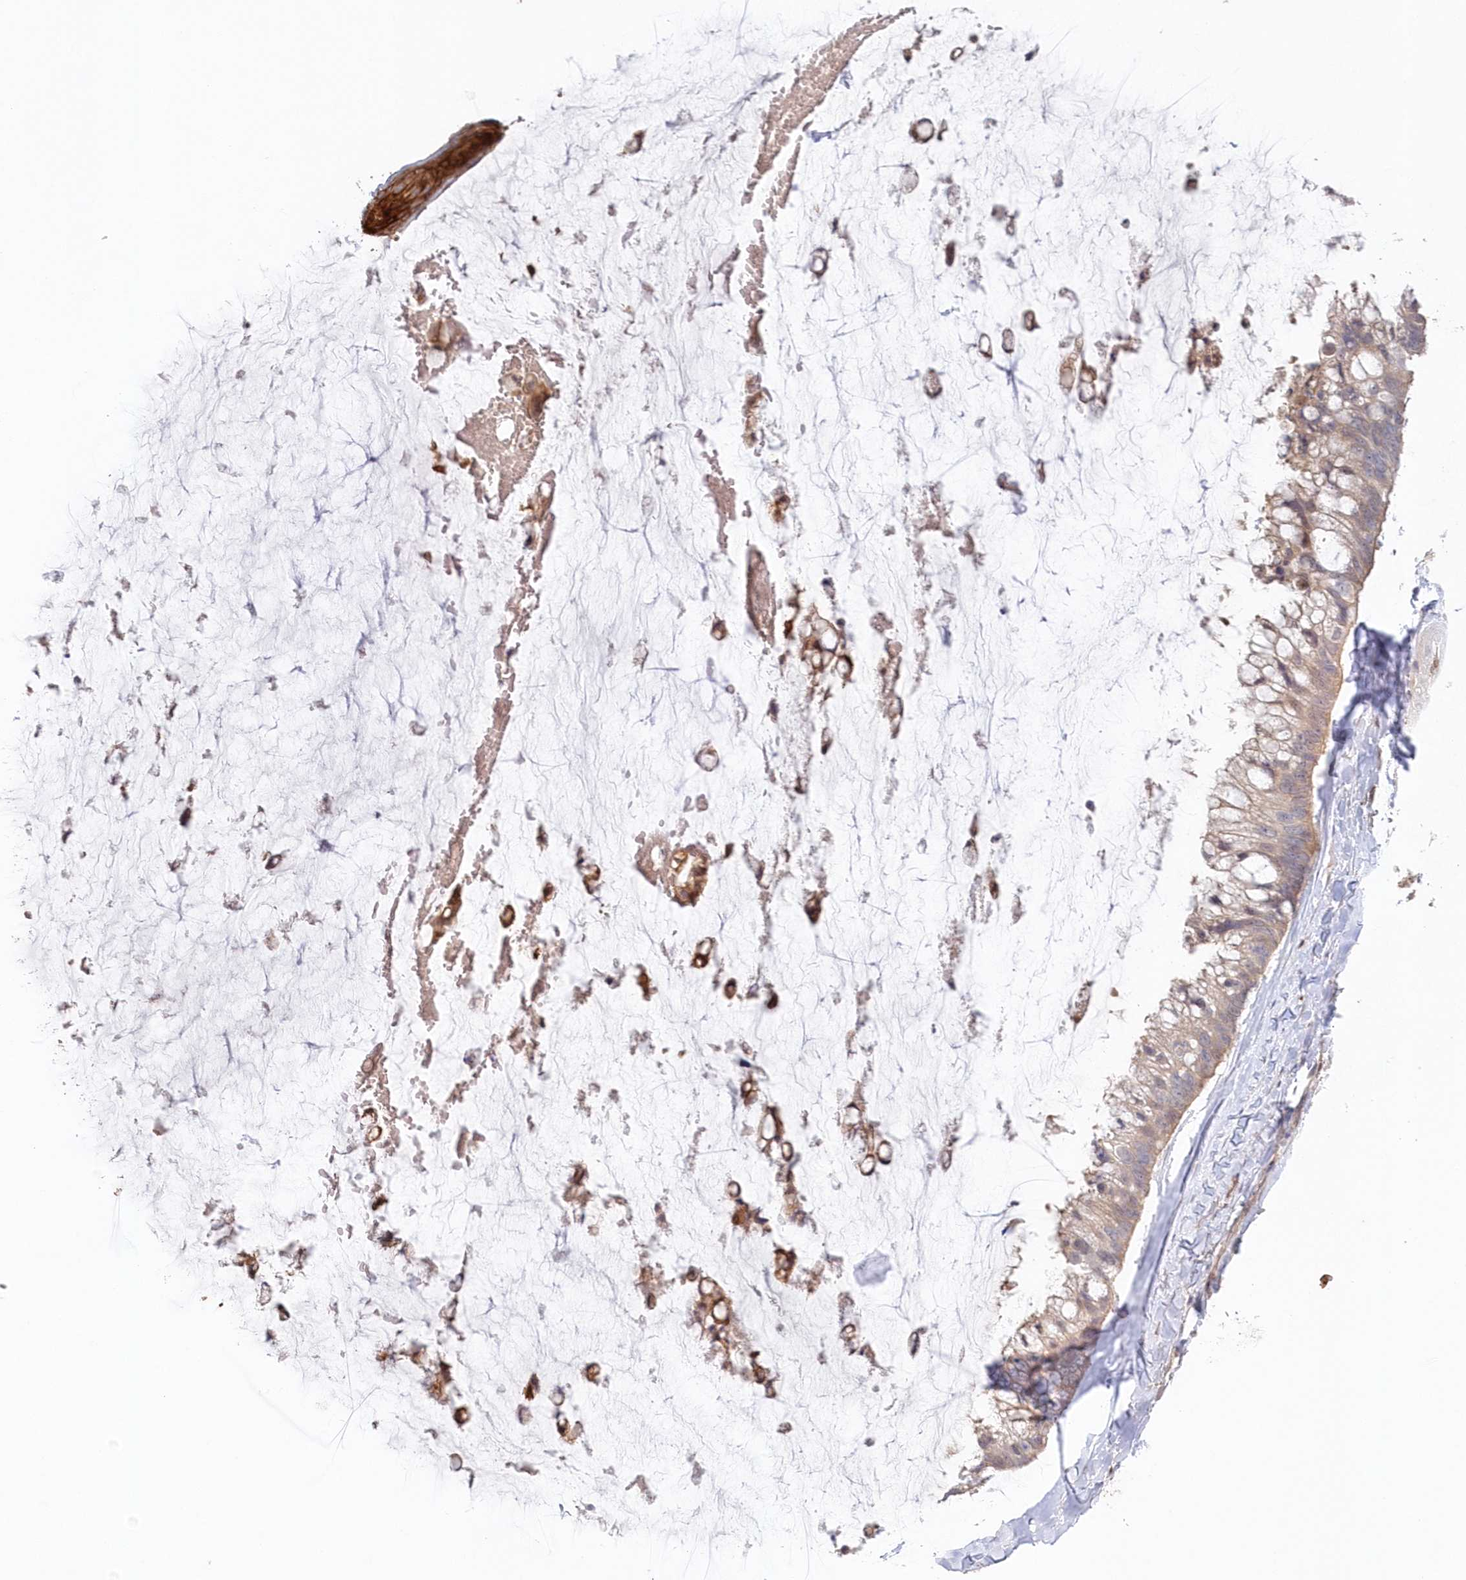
{"staining": {"intensity": "weak", "quantity": "<25%", "location": "cytoplasmic/membranous"}, "tissue": "ovarian cancer", "cell_type": "Tumor cells", "image_type": "cancer", "snomed": [{"axis": "morphology", "description": "Cystadenocarcinoma, mucinous, NOS"}, {"axis": "topography", "description": "Ovary"}], "caption": "A histopathology image of ovarian mucinous cystadenocarcinoma stained for a protein displays no brown staining in tumor cells.", "gene": "GBE1", "patient": {"sex": "female", "age": 39}}